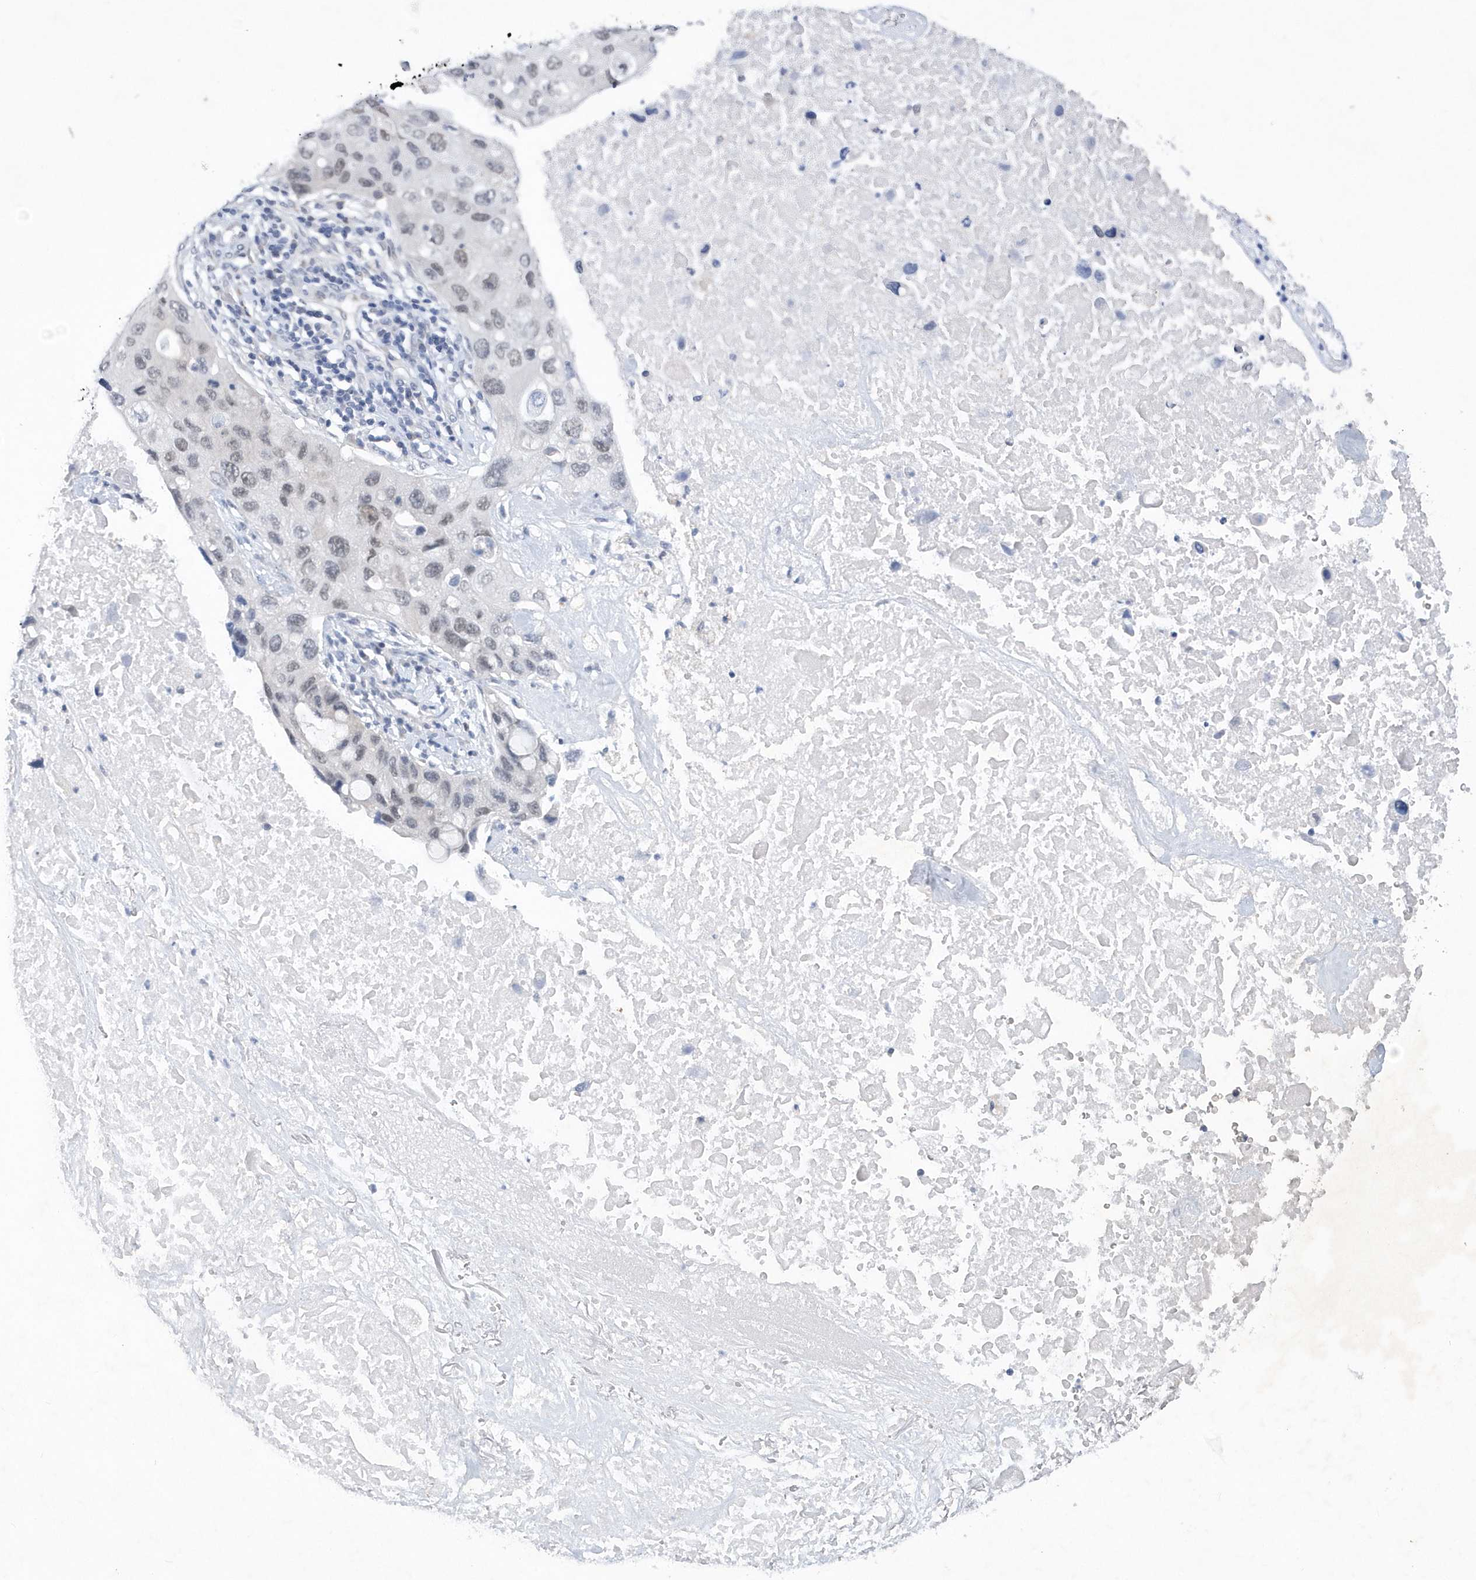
{"staining": {"intensity": "weak", "quantity": "25%-75%", "location": "nuclear"}, "tissue": "lung cancer", "cell_type": "Tumor cells", "image_type": "cancer", "snomed": [{"axis": "morphology", "description": "Squamous cell carcinoma, NOS"}, {"axis": "topography", "description": "Lung"}], "caption": "This is an image of IHC staining of lung cancer (squamous cell carcinoma), which shows weak expression in the nuclear of tumor cells.", "gene": "SRGAP3", "patient": {"sex": "female", "age": 73}}